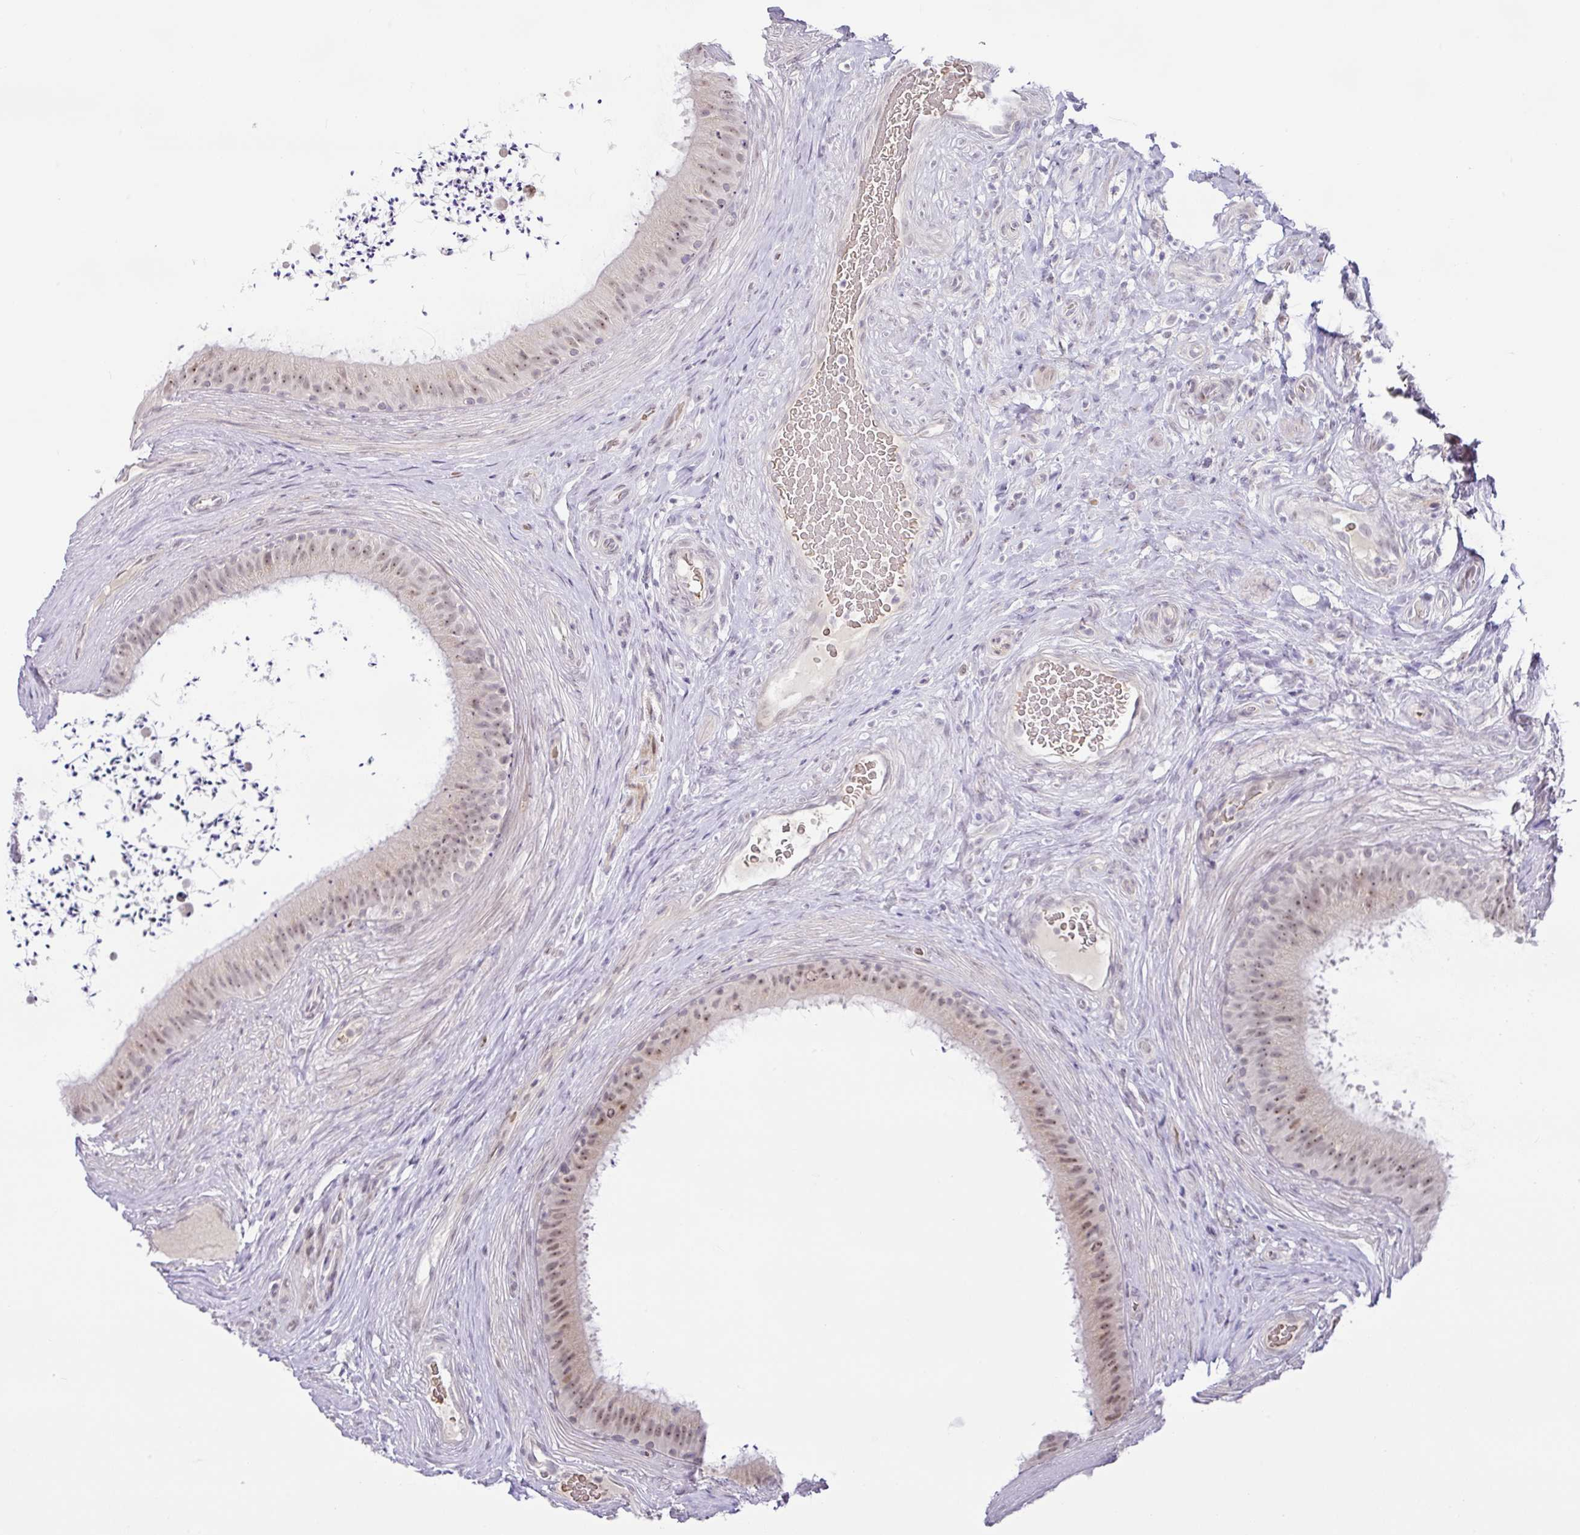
{"staining": {"intensity": "moderate", "quantity": "25%-75%", "location": "nuclear"}, "tissue": "epididymis", "cell_type": "Glandular cells", "image_type": "normal", "snomed": [{"axis": "morphology", "description": "Normal tissue, NOS"}, {"axis": "topography", "description": "Testis"}, {"axis": "topography", "description": "Epididymis"}], "caption": "Protein expression by immunohistochemistry (IHC) shows moderate nuclear expression in about 25%-75% of glandular cells in unremarkable epididymis.", "gene": "PARP2", "patient": {"sex": "male", "age": 41}}